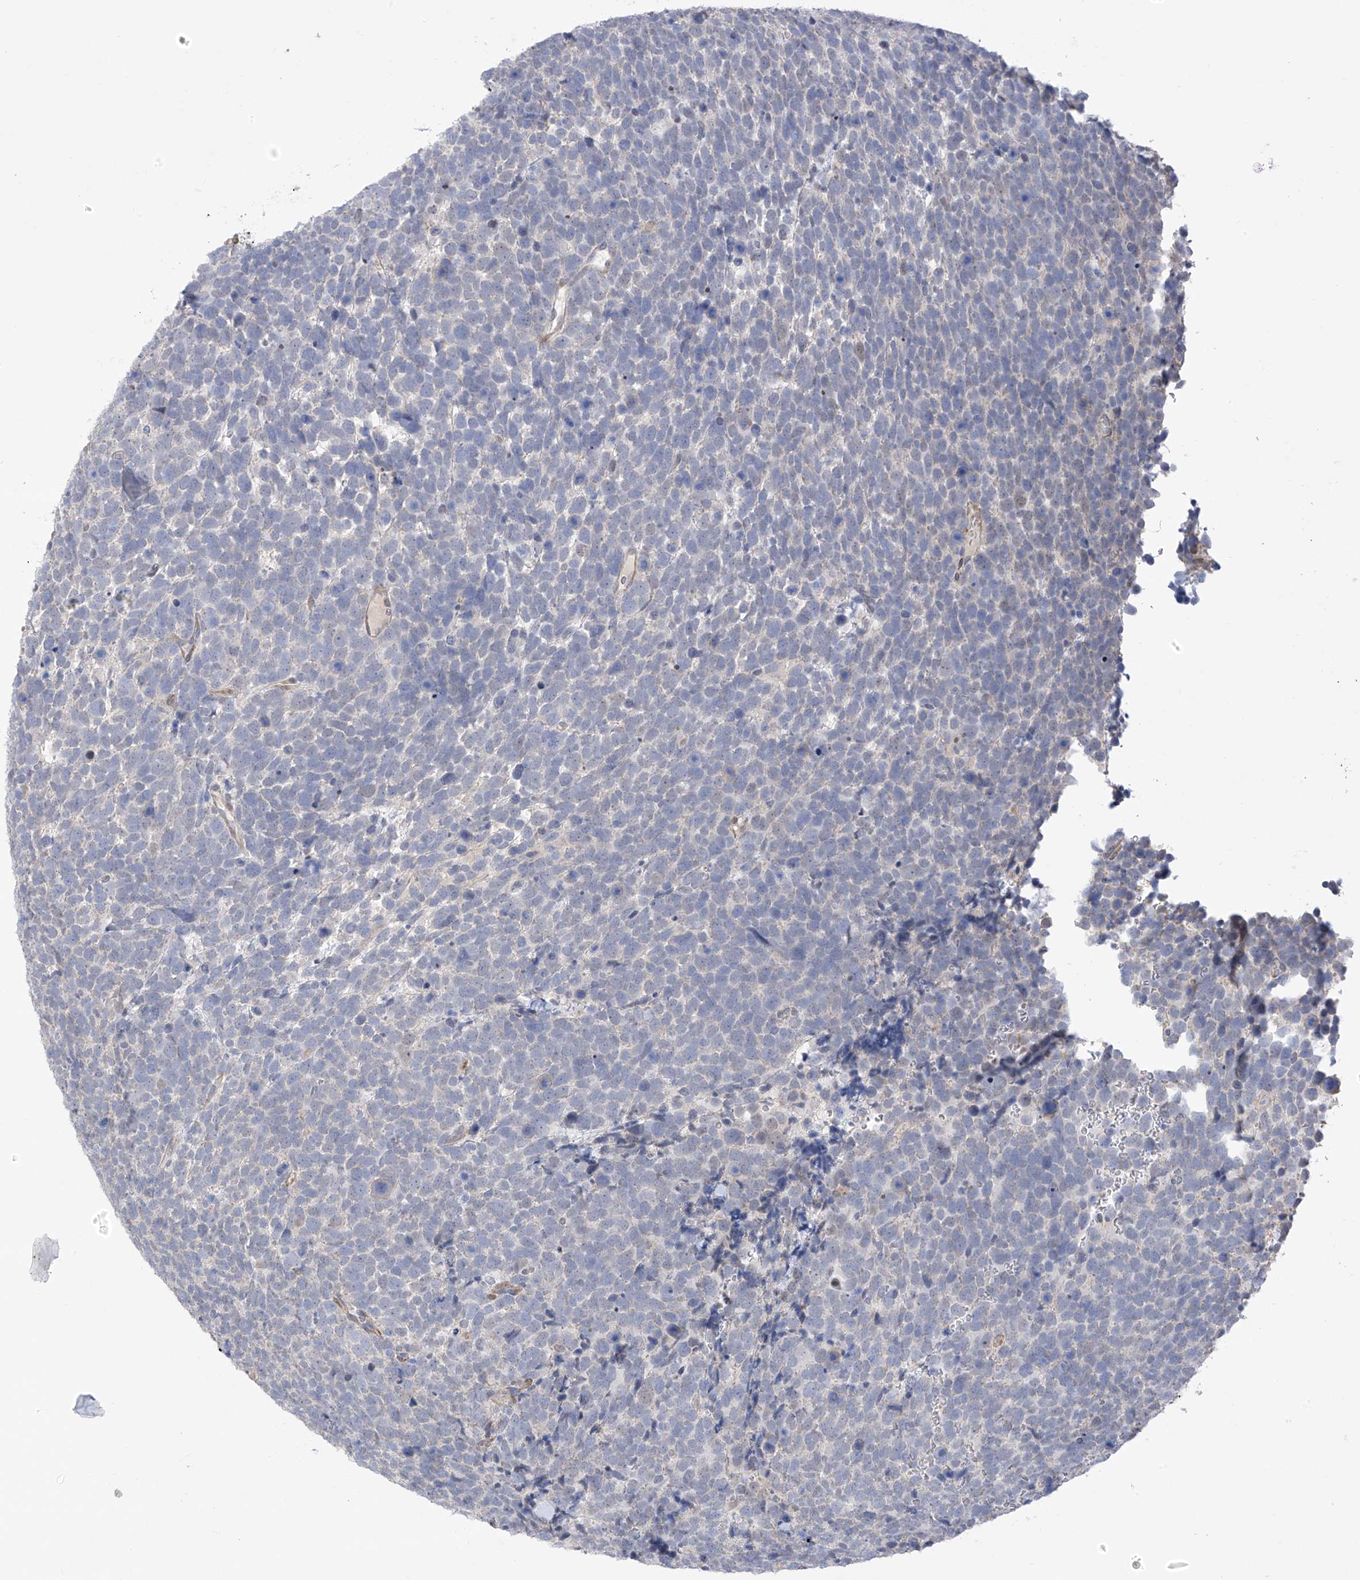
{"staining": {"intensity": "negative", "quantity": "none", "location": "none"}, "tissue": "urothelial cancer", "cell_type": "Tumor cells", "image_type": "cancer", "snomed": [{"axis": "morphology", "description": "Urothelial carcinoma, High grade"}, {"axis": "topography", "description": "Urinary bladder"}], "caption": "This micrograph is of urothelial cancer stained with immunohistochemistry to label a protein in brown with the nuclei are counter-stained blue. There is no positivity in tumor cells.", "gene": "ZNF641", "patient": {"sex": "female", "age": 82}}